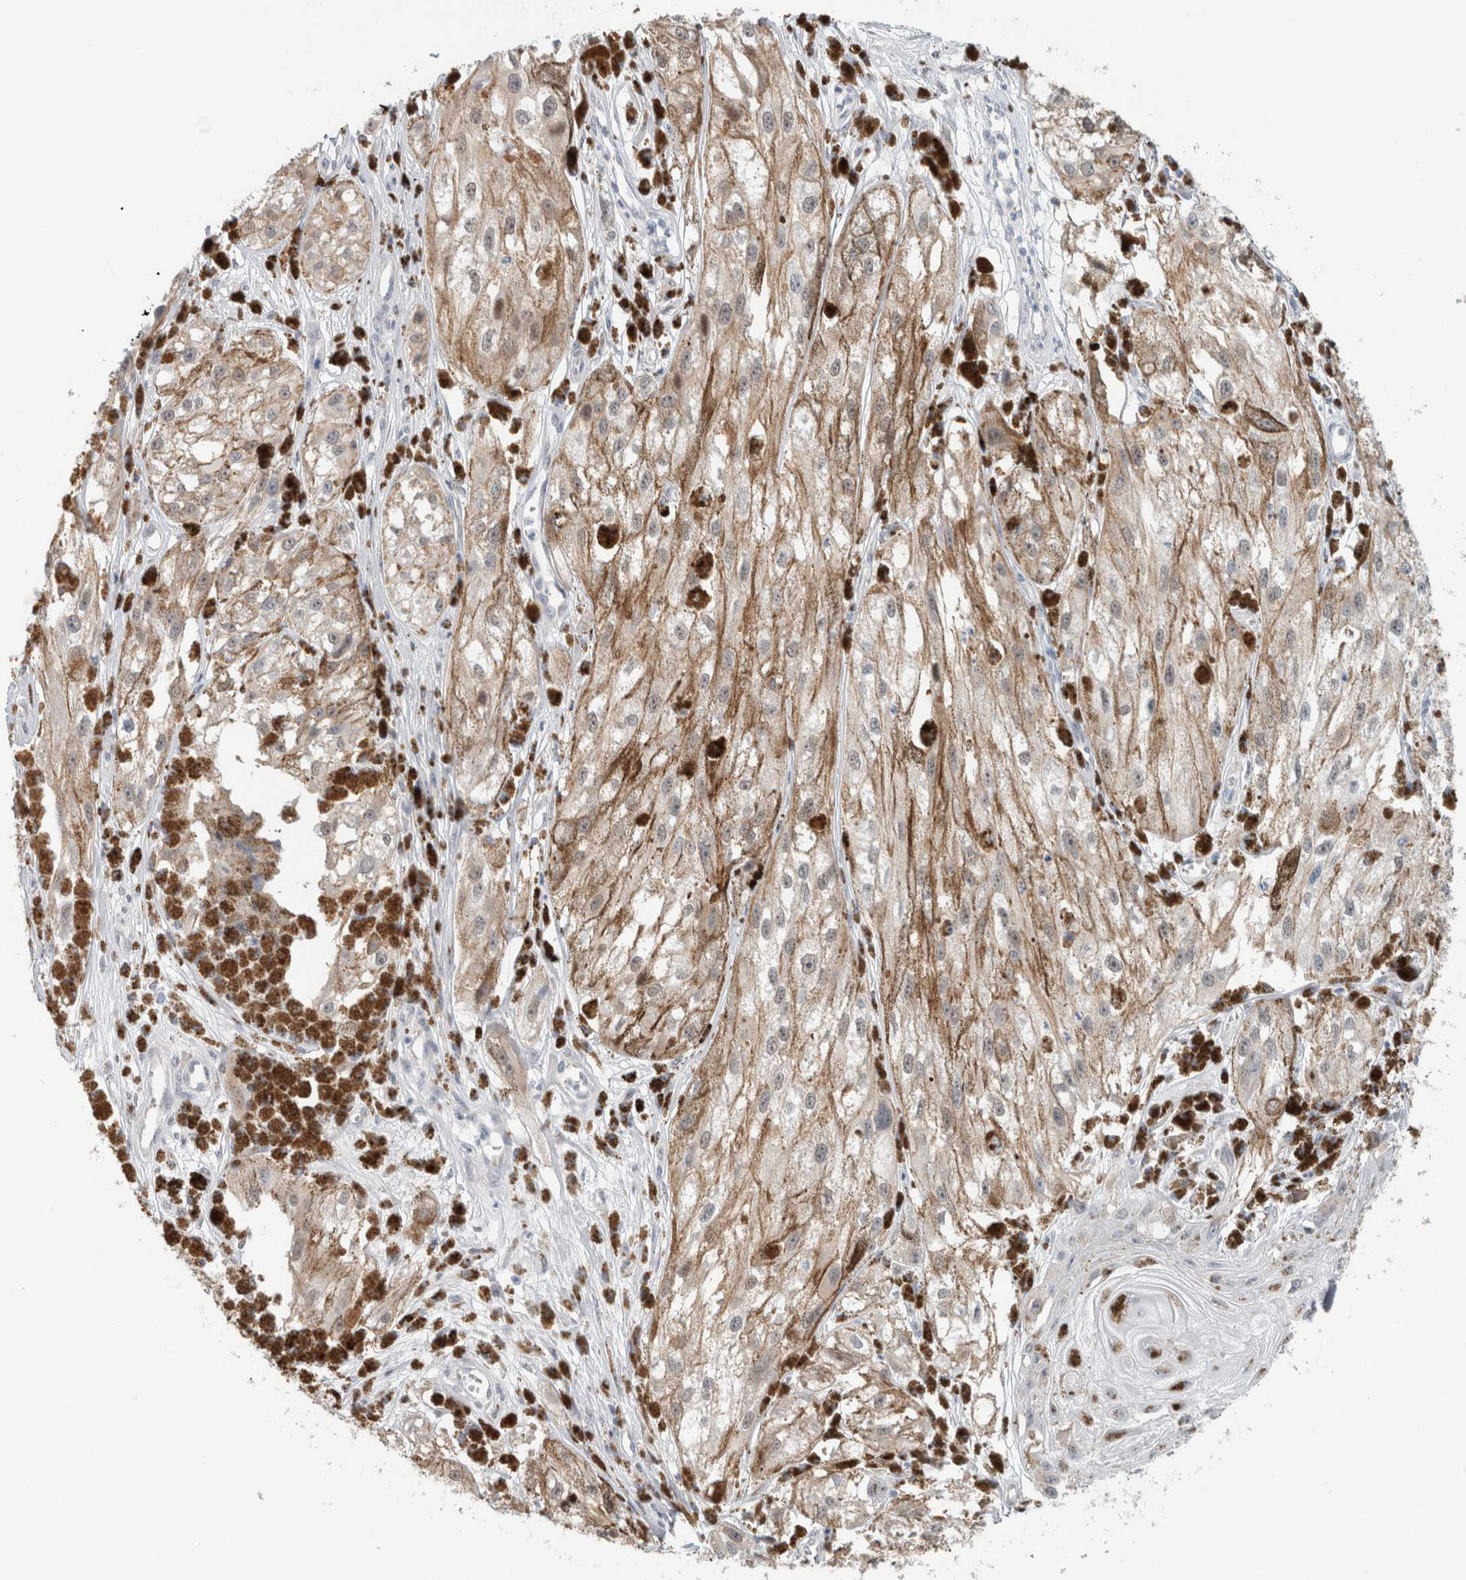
{"staining": {"intensity": "moderate", "quantity": "25%-75%", "location": "cytoplasmic/membranous"}, "tissue": "melanoma", "cell_type": "Tumor cells", "image_type": "cancer", "snomed": [{"axis": "morphology", "description": "Malignant melanoma, NOS"}, {"axis": "topography", "description": "Skin"}], "caption": "This histopathology image reveals IHC staining of melanoma, with medium moderate cytoplasmic/membranous staining in about 25%-75% of tumor cells.", "gene": "CRAT", "patient": {"sex": "male", "age": 88}}